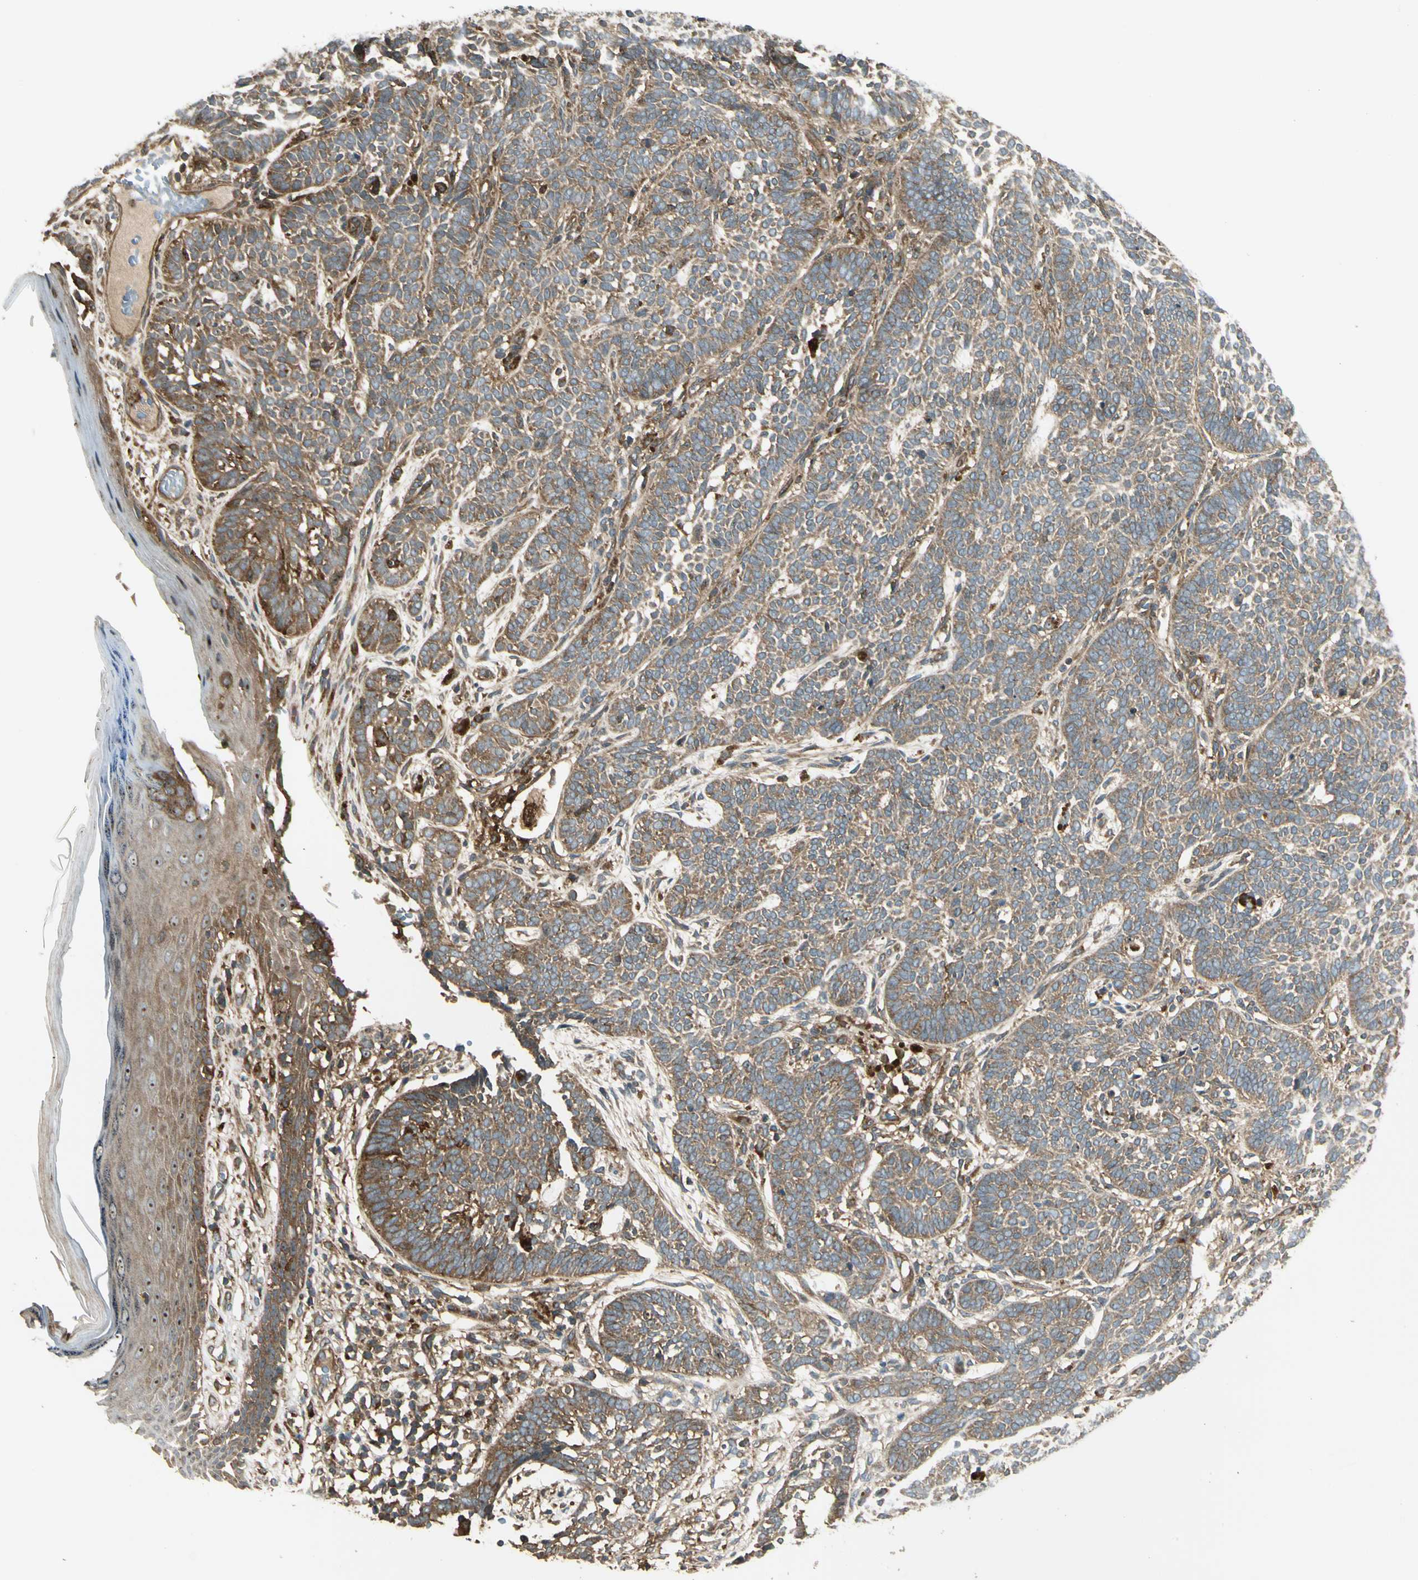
{"staining": {"intensity": "moderate", "quantity": ">75%", "location": "cytoplasmic/membranous"}, "tissue": "skin cancer", "cell_type": "Tumor cells", "image_type": "cancer", "snomed": [{"axis": "morphology", "description": "Normal tissue, NOS"}, {"axis": "morphology", "description": "Basal cell carcinoma"}, {"axis": "topography", "description": "Skin"}], "caption": "IHC (DAB) staining of human skin cancer displays moderate cytoplasmic/membranous protein positivity in approximately >75% of tumor cells. Immunohistochemistry (ihc) stains the protein in brown and the nuclei are stained blue.", "gene": "FKBP15", "patient": {"sex": "male", "age": 87}}